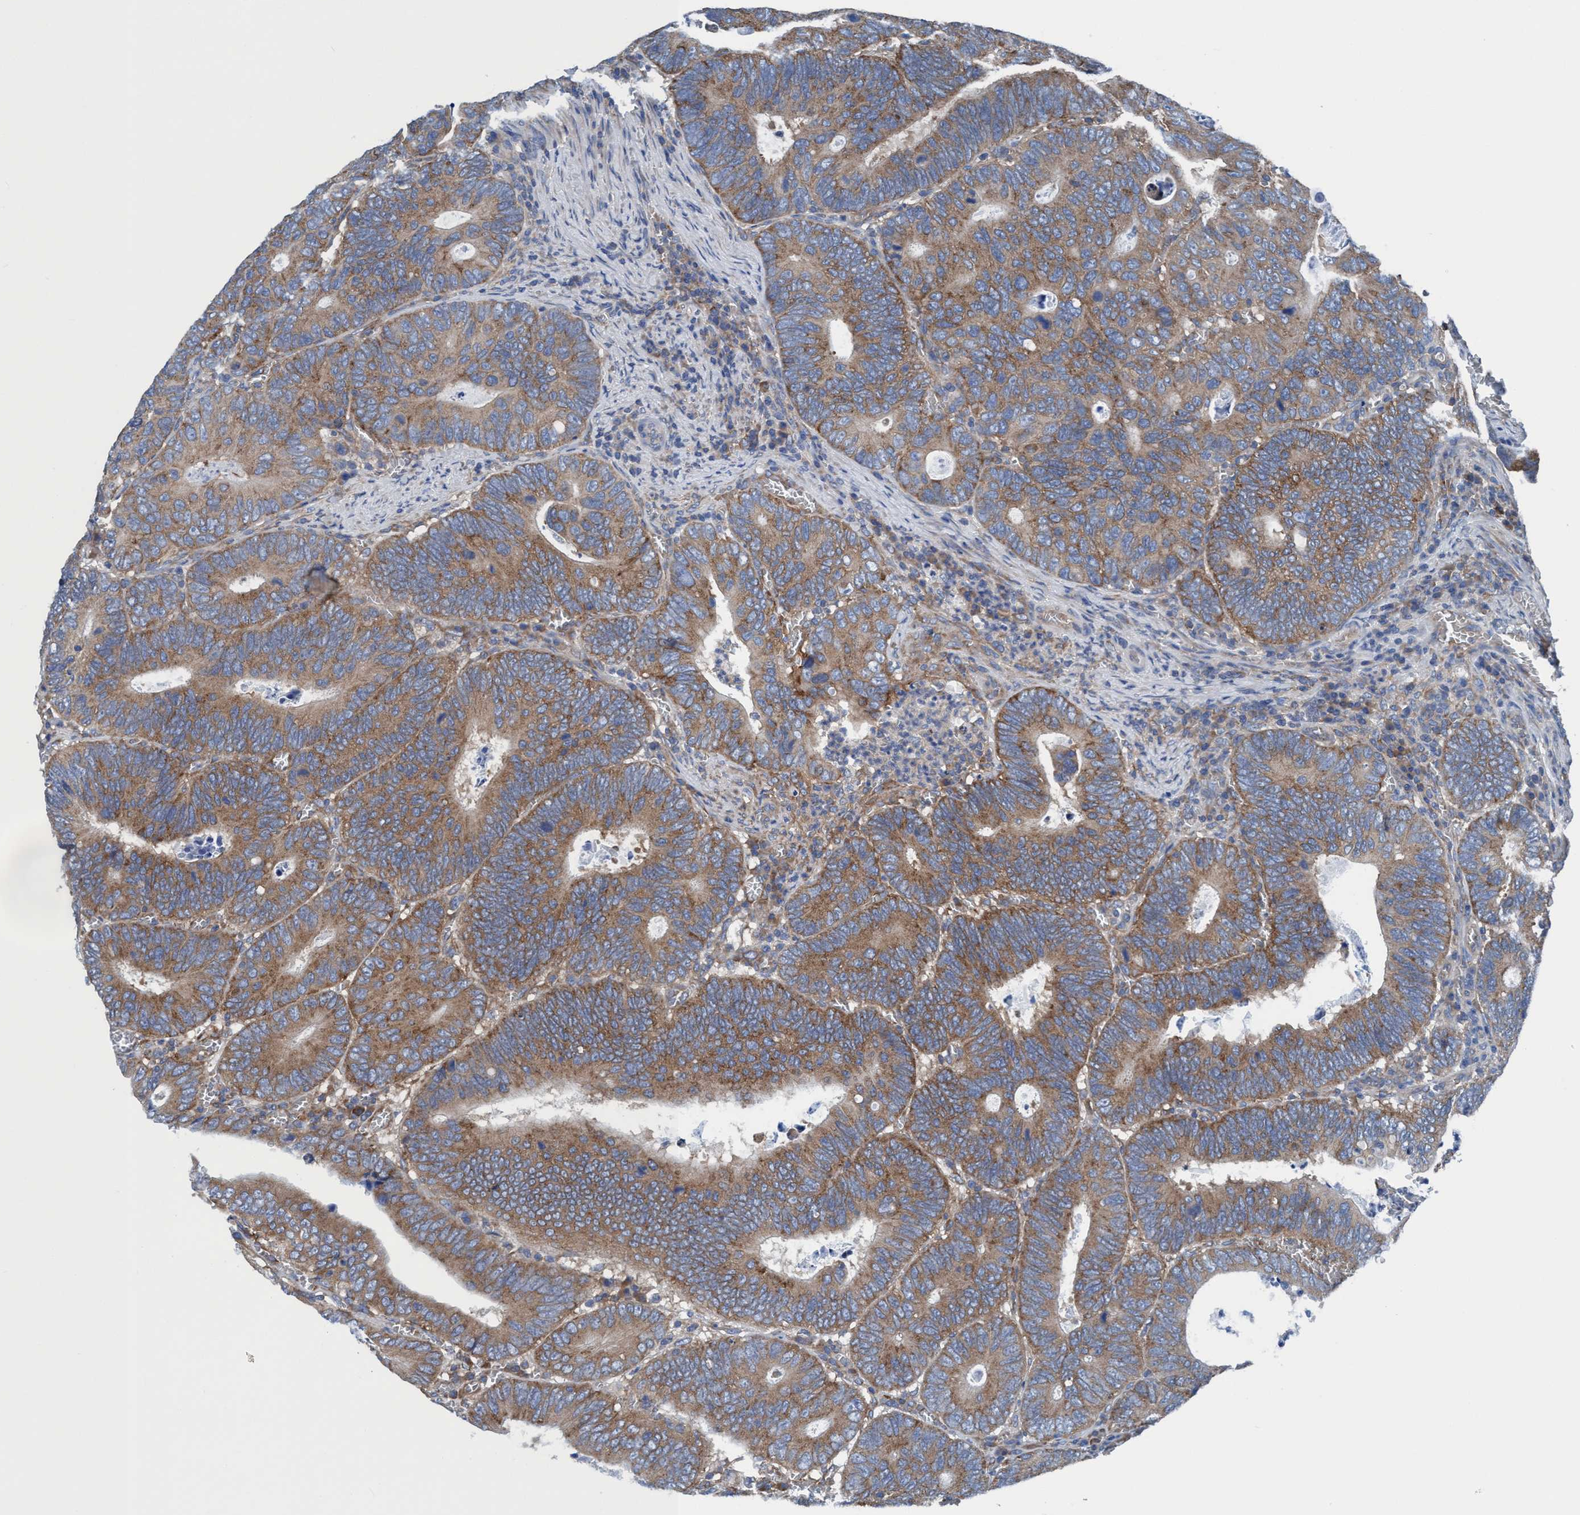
{"staining": {"intensity": "moderate", "quantity": ">75%", "location": "cytoplasmic/membranous"}, "tissue": "colorectal cancer", "cell_type": "Tumor cells", "image_type": "cancer", "snomed": [{"axis": "morphology", "description": "Inflammation, NOS"}, {"axis": "morphology", "description": "Adenocarcinoma, NOS"}, {"axis": "topography", "description": "Colon"}], "caption": "Protein expression by IHC shows moderate cytoplasmic/membranous expression in about >75% of tumor cells in colorectal cancer.", "gene": "NMT1", "patient": {"sex": "male", "age": 72}}